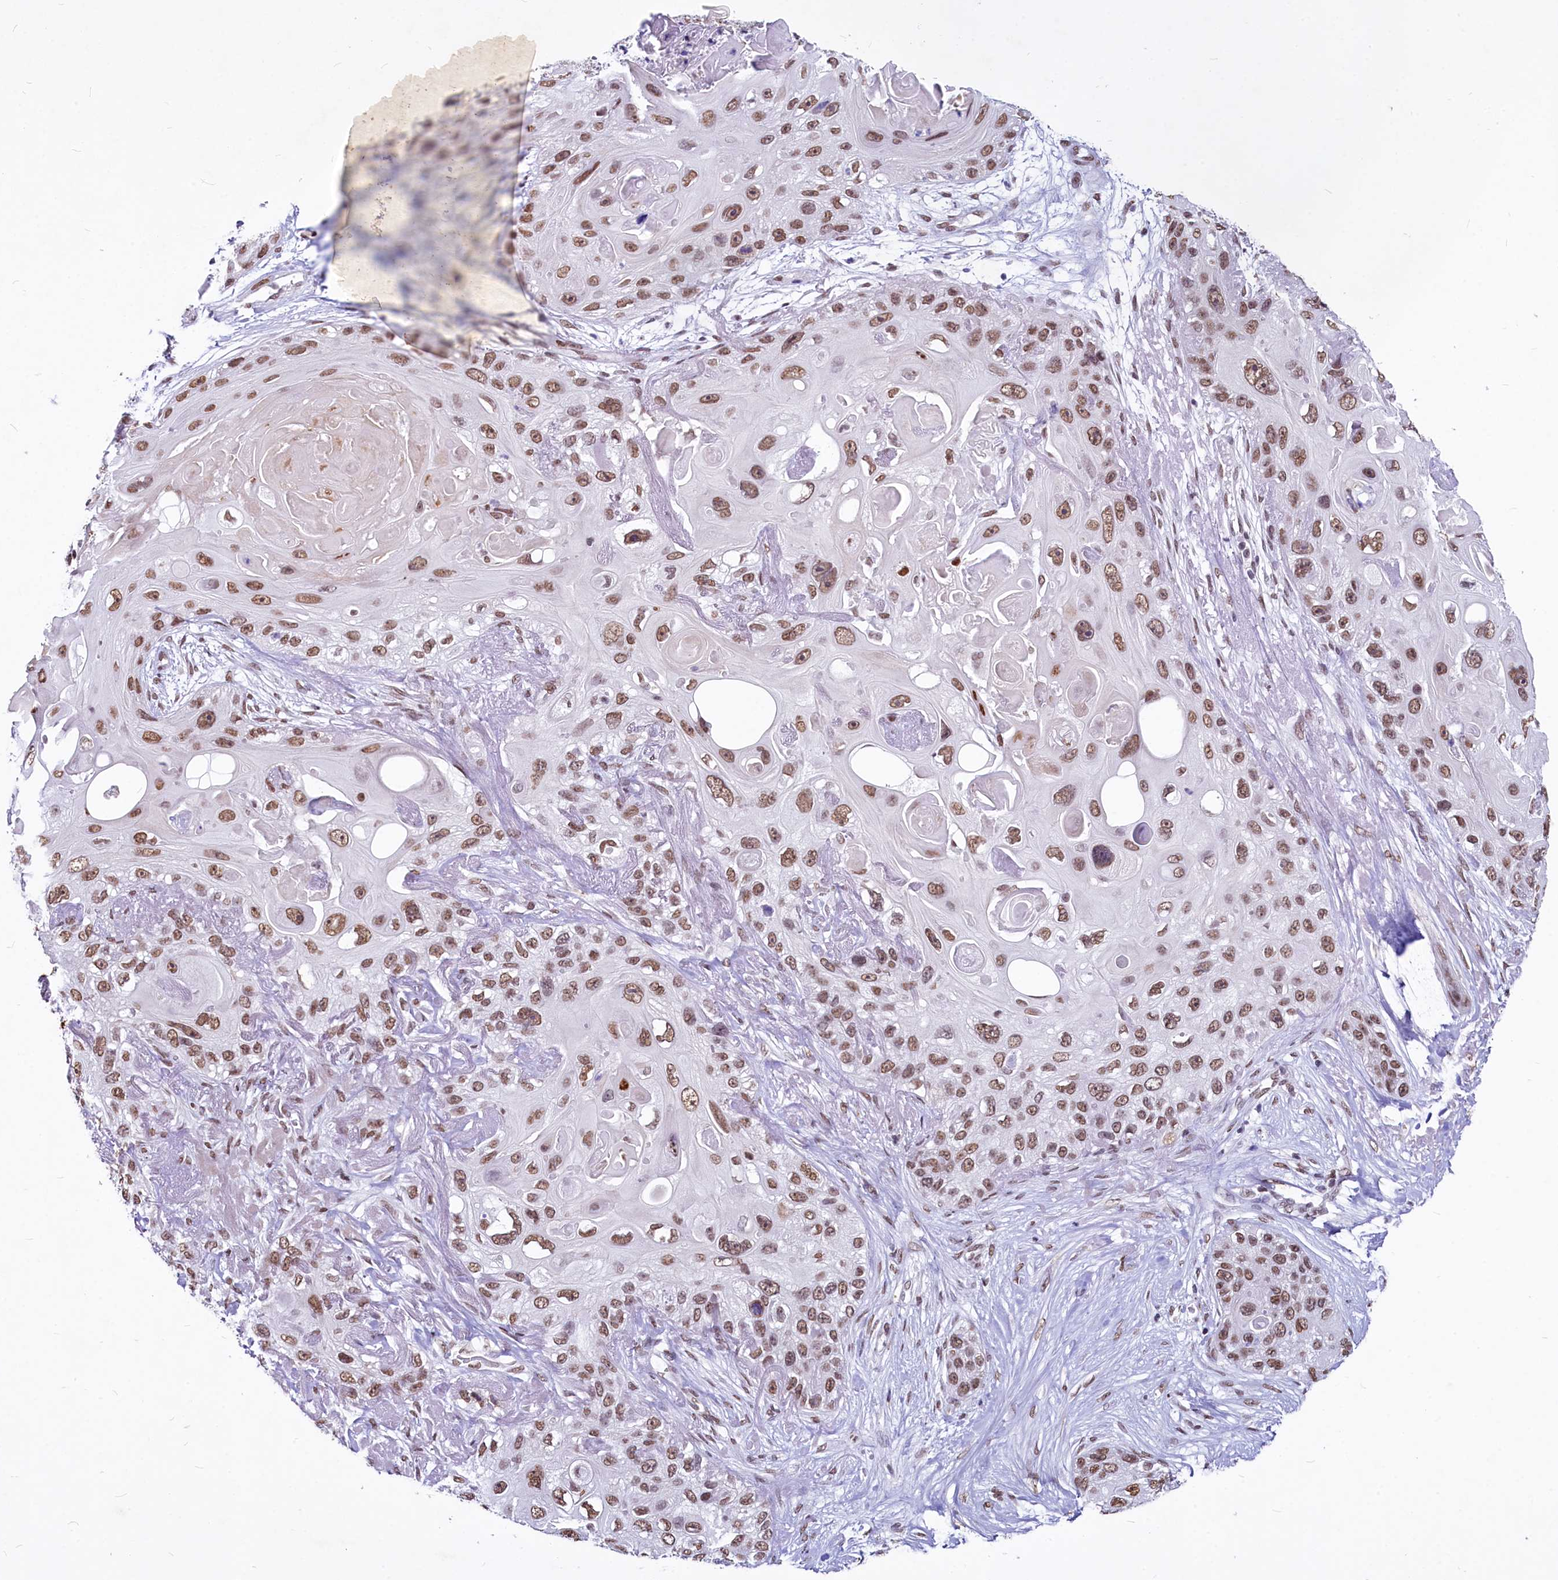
{"staining": {"intensity": "moderate", "quantity": ">75%", "location": "nuclear"}, "tissue": "skin cancer", "cell_type": "Tumor cells", "image_type": "cancer", "snomed": [{"axis": "morphology", "description": "Normal tissue, NOS"}, {"axis": "morphology", "description": "Squamous cell carcinoma, NOS"}, {"axis": "topography", "description": "Skin"}], "caption": "A brown stain labels moderate nuclear staining of a protein in skin cancer (squamous cell carcinoma) tumor cells. (DAB = brown stain, brightfield microscopy at high magnification).", "gene": "PARPBP", "patient": {"sex": "male", "age": 72}}